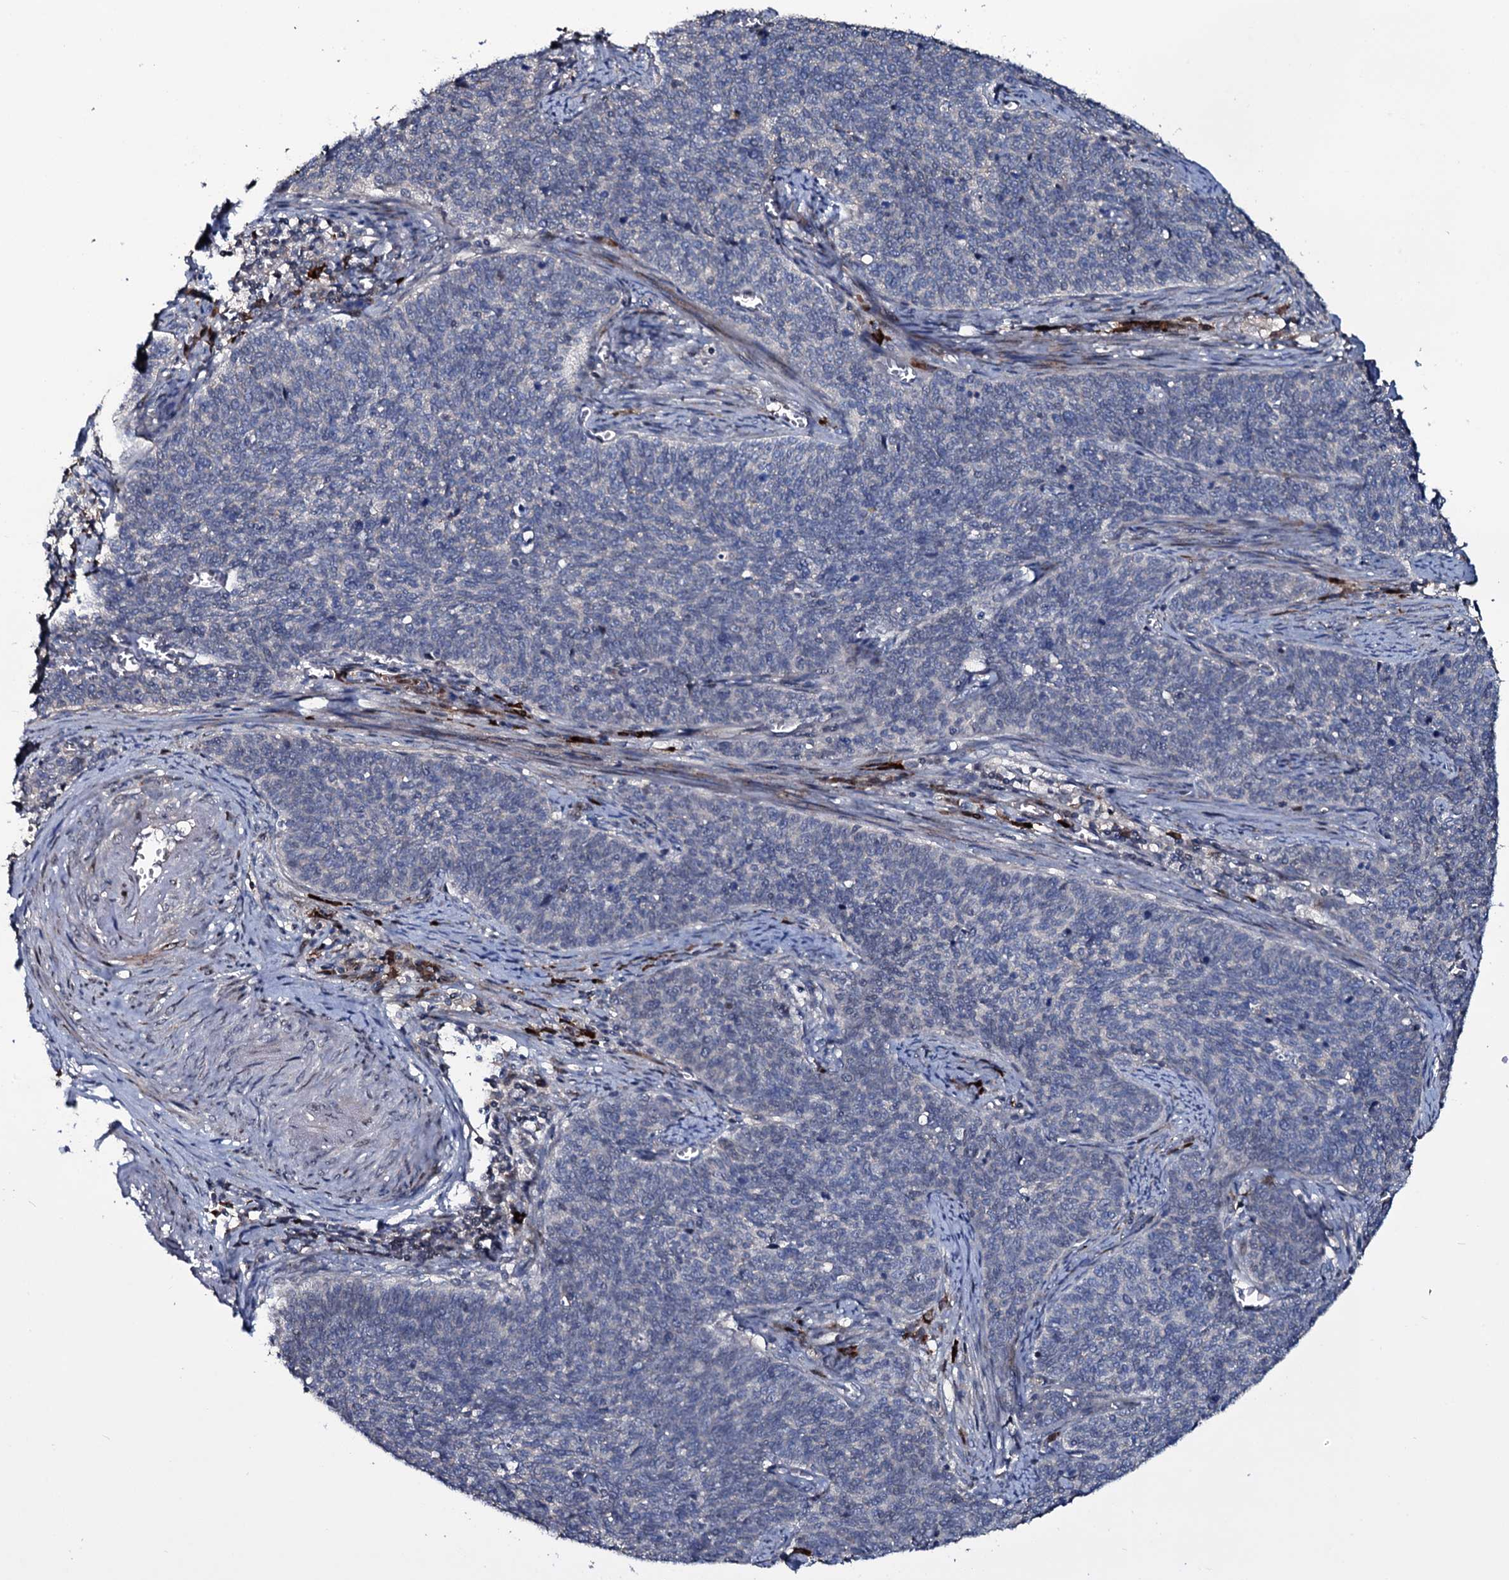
{"staining": {"intensity": "negative", "quantity": "none", "location": "none"}, "tissue": "cervical cancer", "cell_type": "Tumor cells", "image_type": "cancer", "snomed": [{"axis": "morphology", "description": "Squamous cell carcinoma, NOS"}, {"axis": "topography", "description": "Cervix"}], "caption": "Immunohistochemistry histopathology image of squamous cell carcinoma (cervical) stained for a protein (brown), which exhibits no expression in tumor cells.", "gene": "LYG2", "patient": {"sex": "female", "age": 39}}